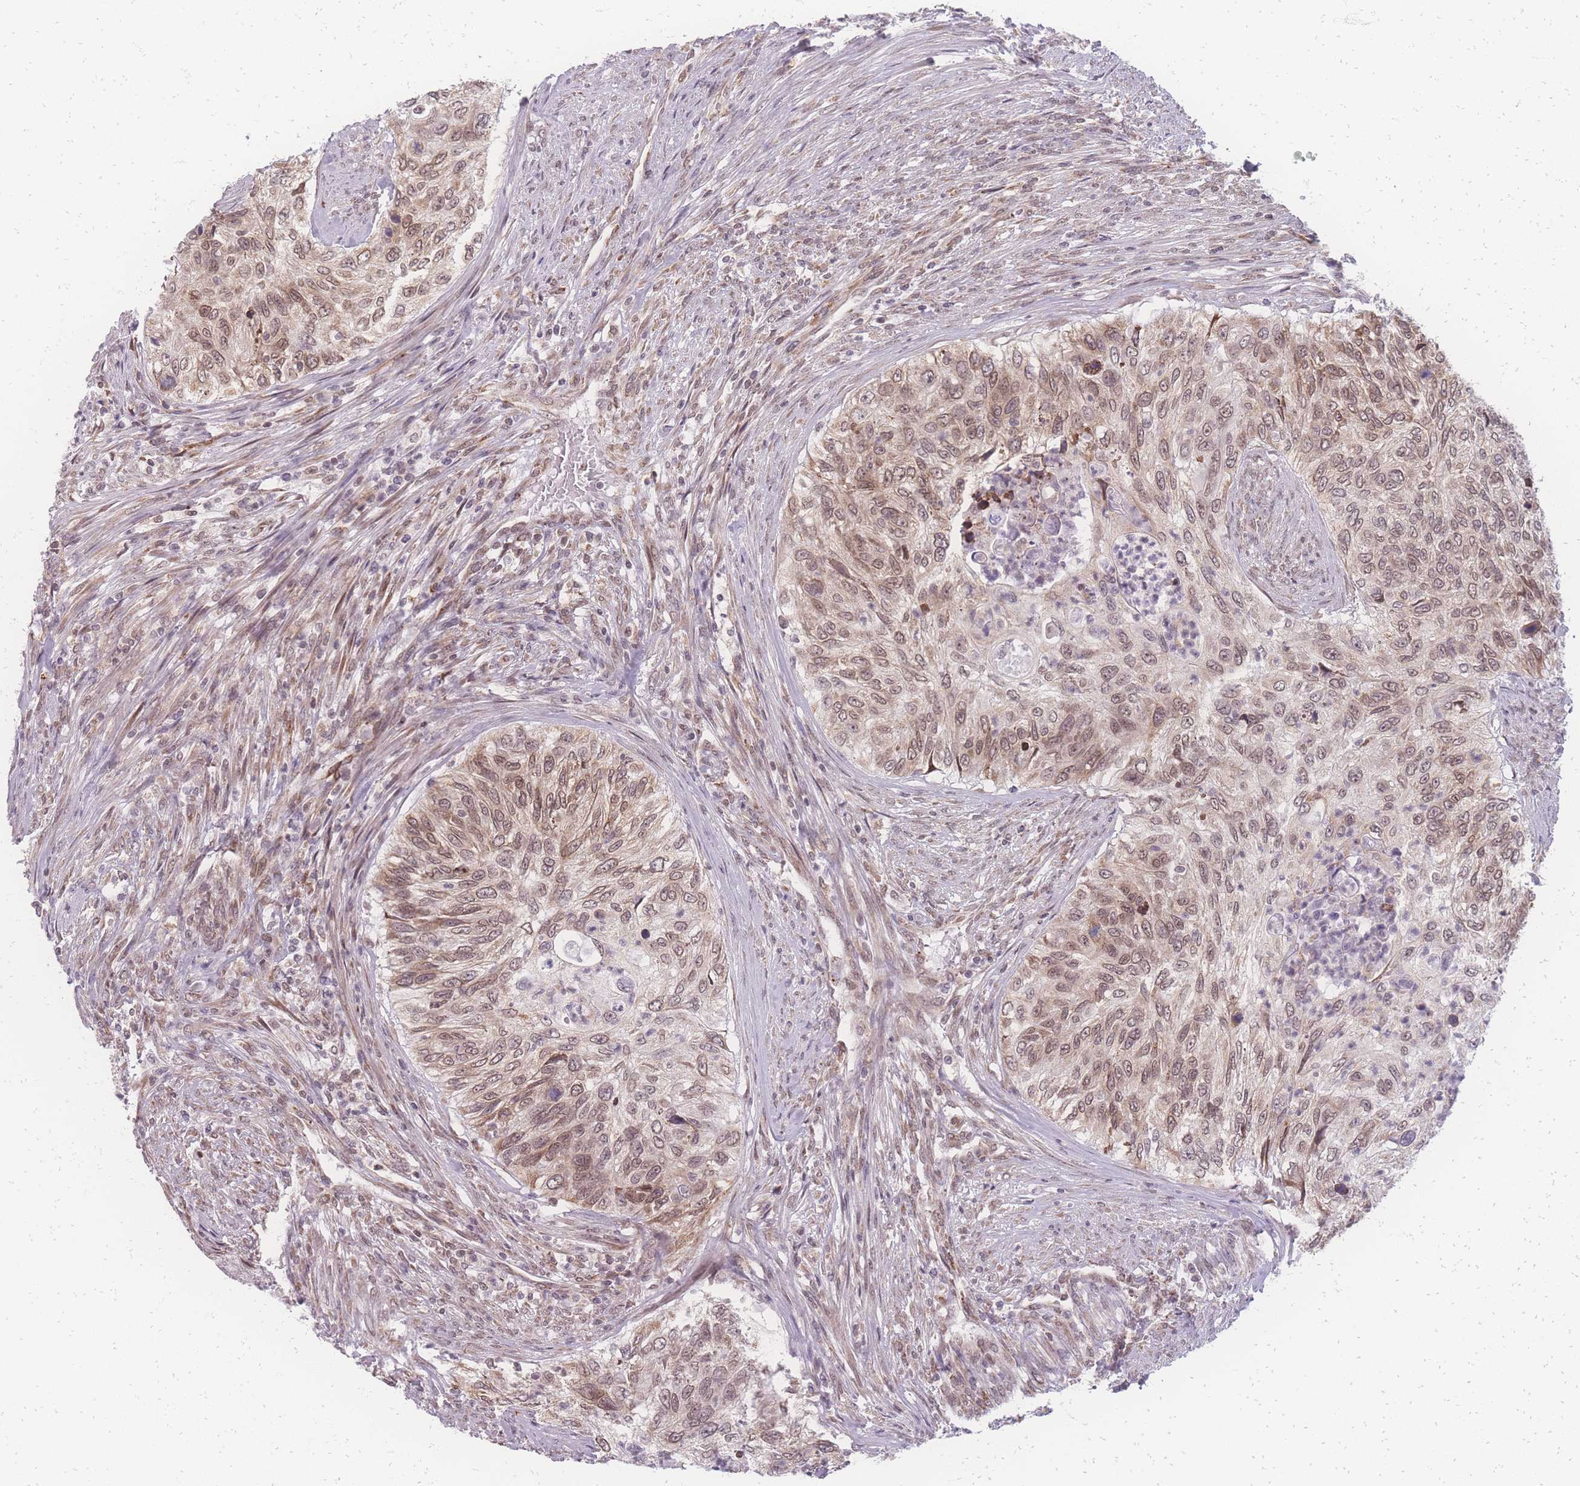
{"staining": {"intensity": "weak", "quantity": "25%-75%", "location": "nuclear"}, "tissue": "urothelial cancer", "cell_type": "Tumor cells", "image_type": "cancer", "snomed": [{"axis": "morphology", "description": "Urothelial carcinoma, High grade"}, {"axis": "topography", "description": "Urinary bladder"}], "caption": "Protein staining of urothelial carcinoma (high-grade) tissue displays weak nuclear positivity in about 25%-75% of tumor cells.", "gene": "ZC3H13", "patient": {"sex": "female", "age": 60}}